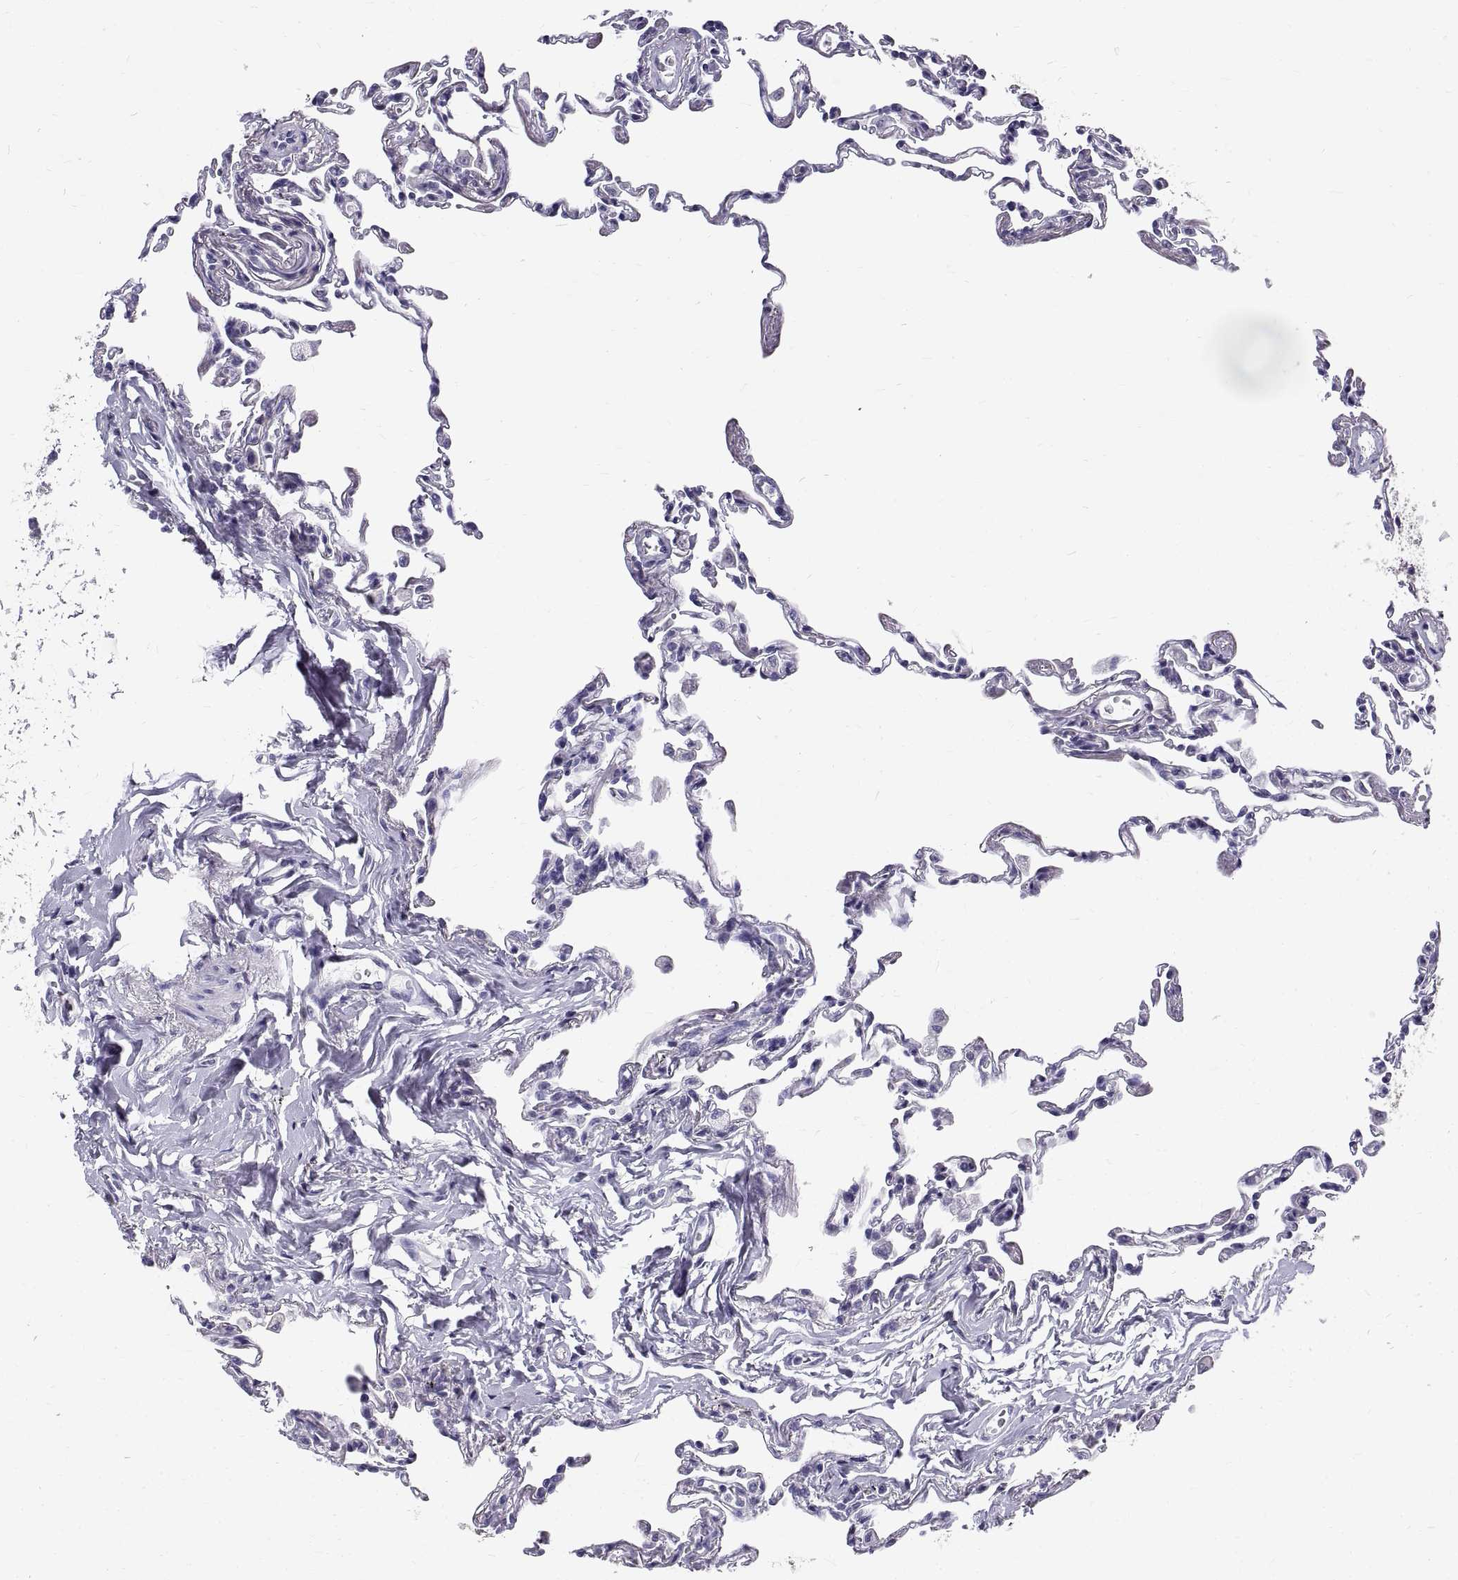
{"staining": {"intensity": "negative", "quantity": "none", "location": "none"}, "tissue": "lung", "cell_type": "Alveolar cells", "image_type": "normal", "snomed": [{"axis": "morphology", "description": "Normal tissue, NOS"}, {"axis": "topography", "description": "Lung"}], "caption": "This is an immunohistochemistry (IHC) micrograph of unremarkable lung. There is no staining in alveolar cells.", "gene": "GNG12", "patient": {"sex": "female", "age": 57}}